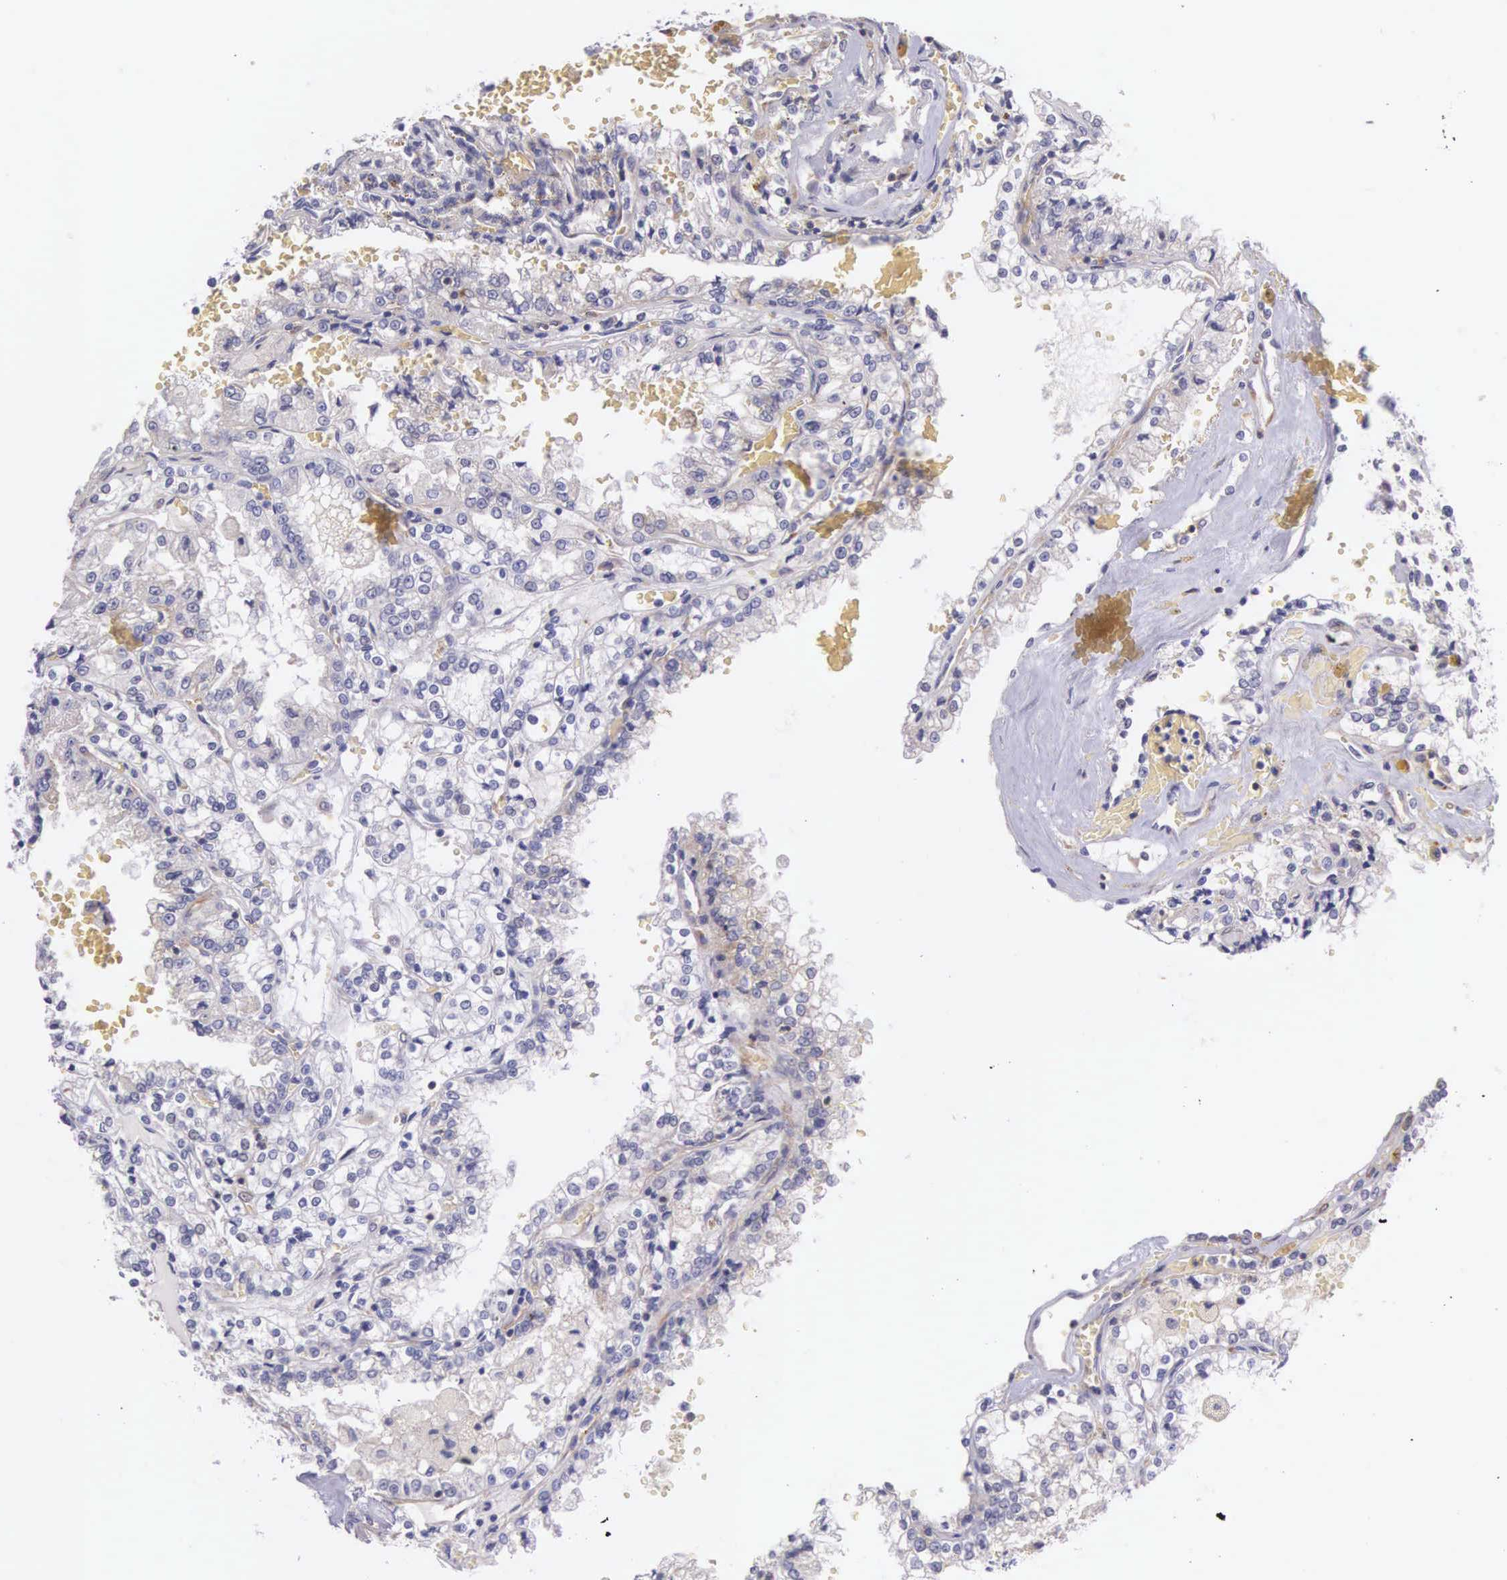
{"staining": {"intensity": "negative", "quantity": "none", "location": "none"}, "tissue": "renal cancer", "cell_type": "Tumor cells", "image_type": "cancer", "snomed": [{"axis": "morphology", "description": "Adenocarcinoma, NOS"}, {"axis": "topography", "description": "Kidney"}], "caption": "DAB immunohistochemical staining of human renal adenocarcinoma displays no significant staining in tumor cells. (DAB (3,3'-diaminobenzidine) IHC, high magnification).", "gene": "OSBPL3", "patient": {"sex": "female", "age": 56}}